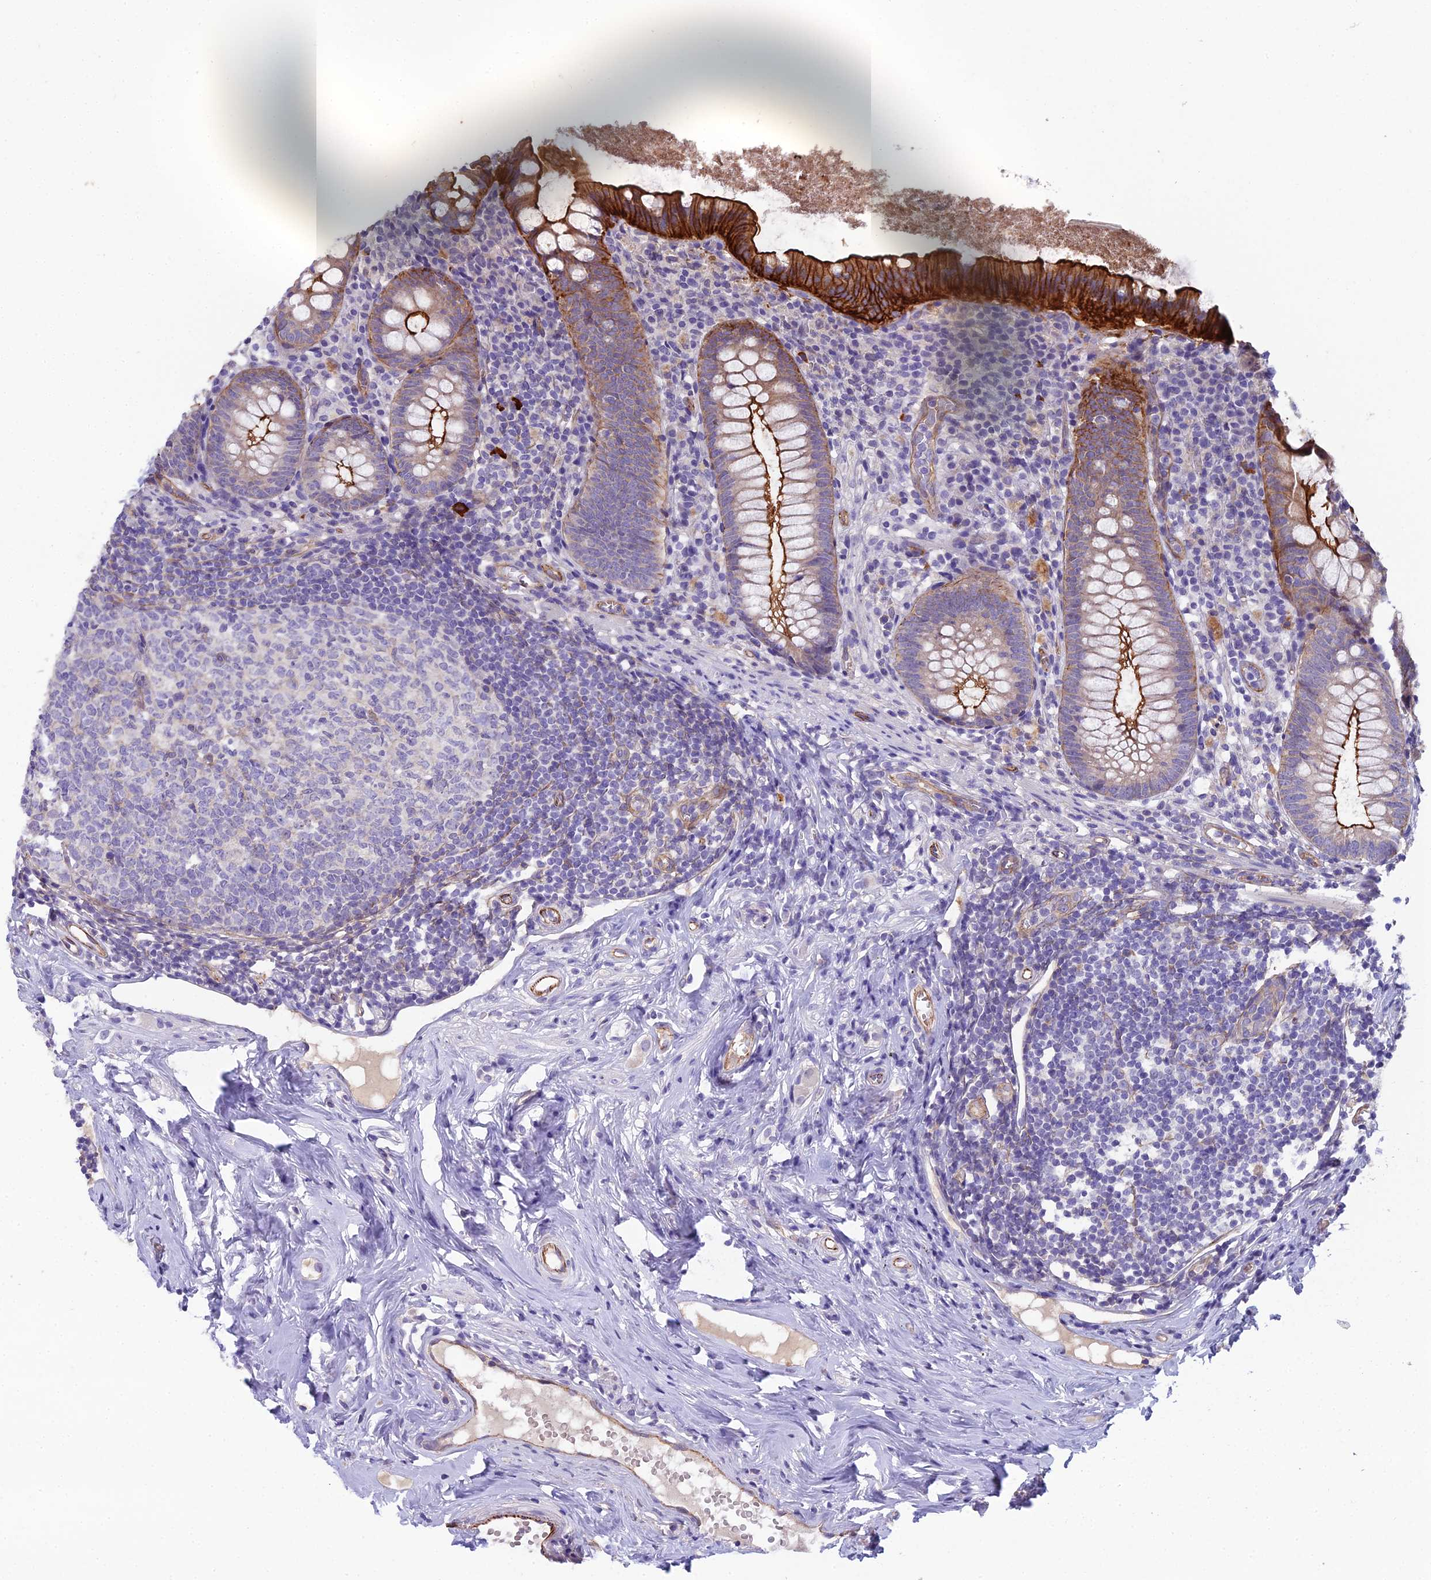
{"staining": {"intensity": "strong", "quantity": "25%-75%", "location": "cytoplasmic/membranous"}, "tissue": "appendix", "cell_type": "Glandular cells", "image_type": "normal", "snomed": [{"axis": "morphology", "description": "Normal tissue, NOS"}, {"axis": "topography", "description": "Appendix"}], "caption": "Human appendix stained with a brown dye demonstrates strong cytoplasmic/membranous positive expression in approximately 25%-75% of glandular cells.", "gene": "CFAP47", "patient": {"sex": "female", "age": 51}}